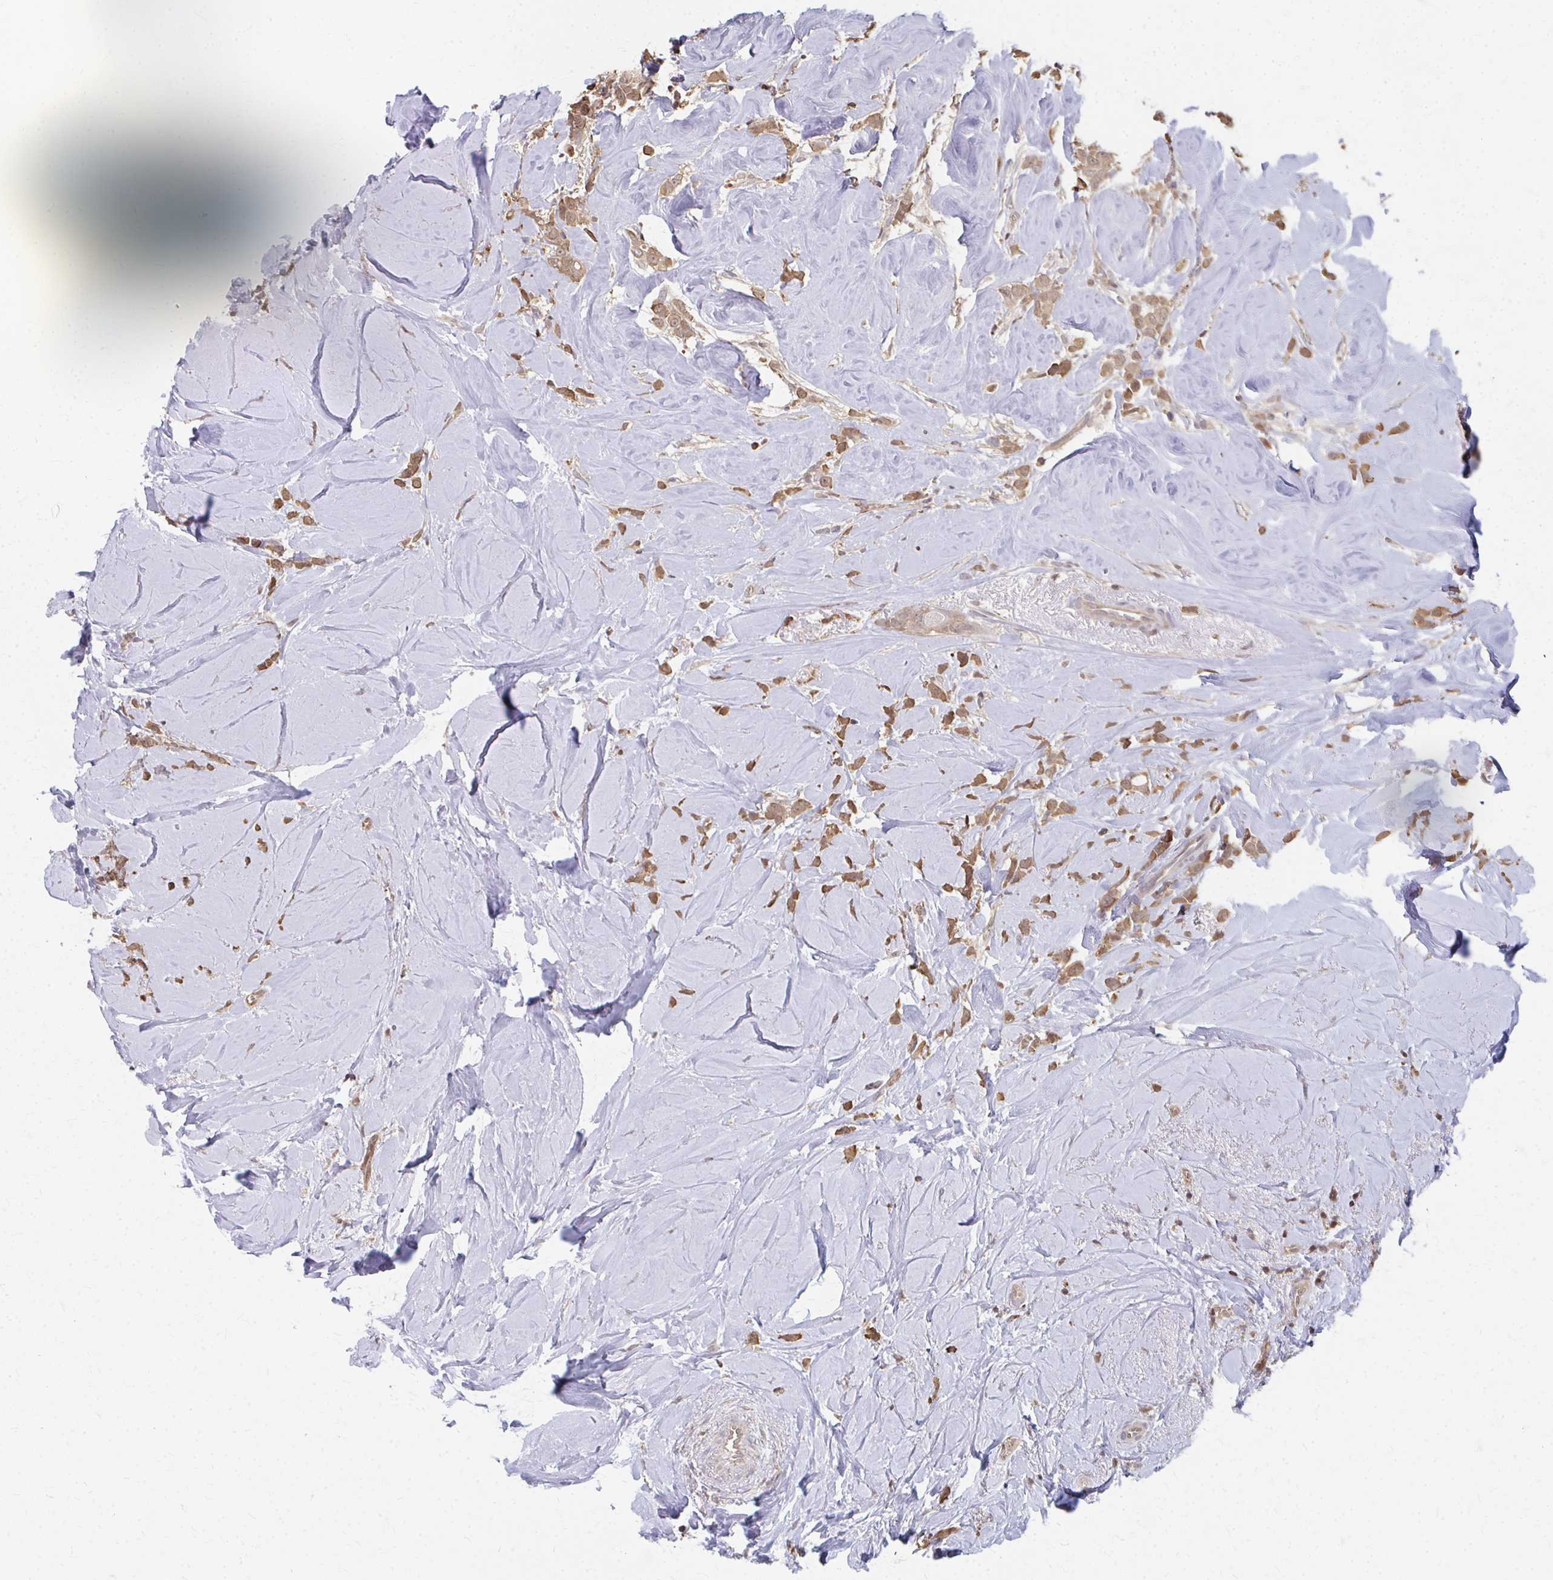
{"staining": {"intensity": "moderate", "quantity": ">75%", "location": "cytoplasmic/membranous"}, "tissue": "breast cancer", "cell_type": "Tumor cells", "image_type": "cancer", "snomed": [{"axis": "morphology", "description": "Duct carcinoma"}, {"axis": "topography", "description": "Breast"}], "caption": "This is a micrograph of immunohistochemistry (IHC) staining of breast invasive ductal carcinoma, which shows moderate positivity in the cytoplasmic/membranous of tumor cells.", "gene": "RABGAP1L", "patient": {"sex": "female", "age": 80}}